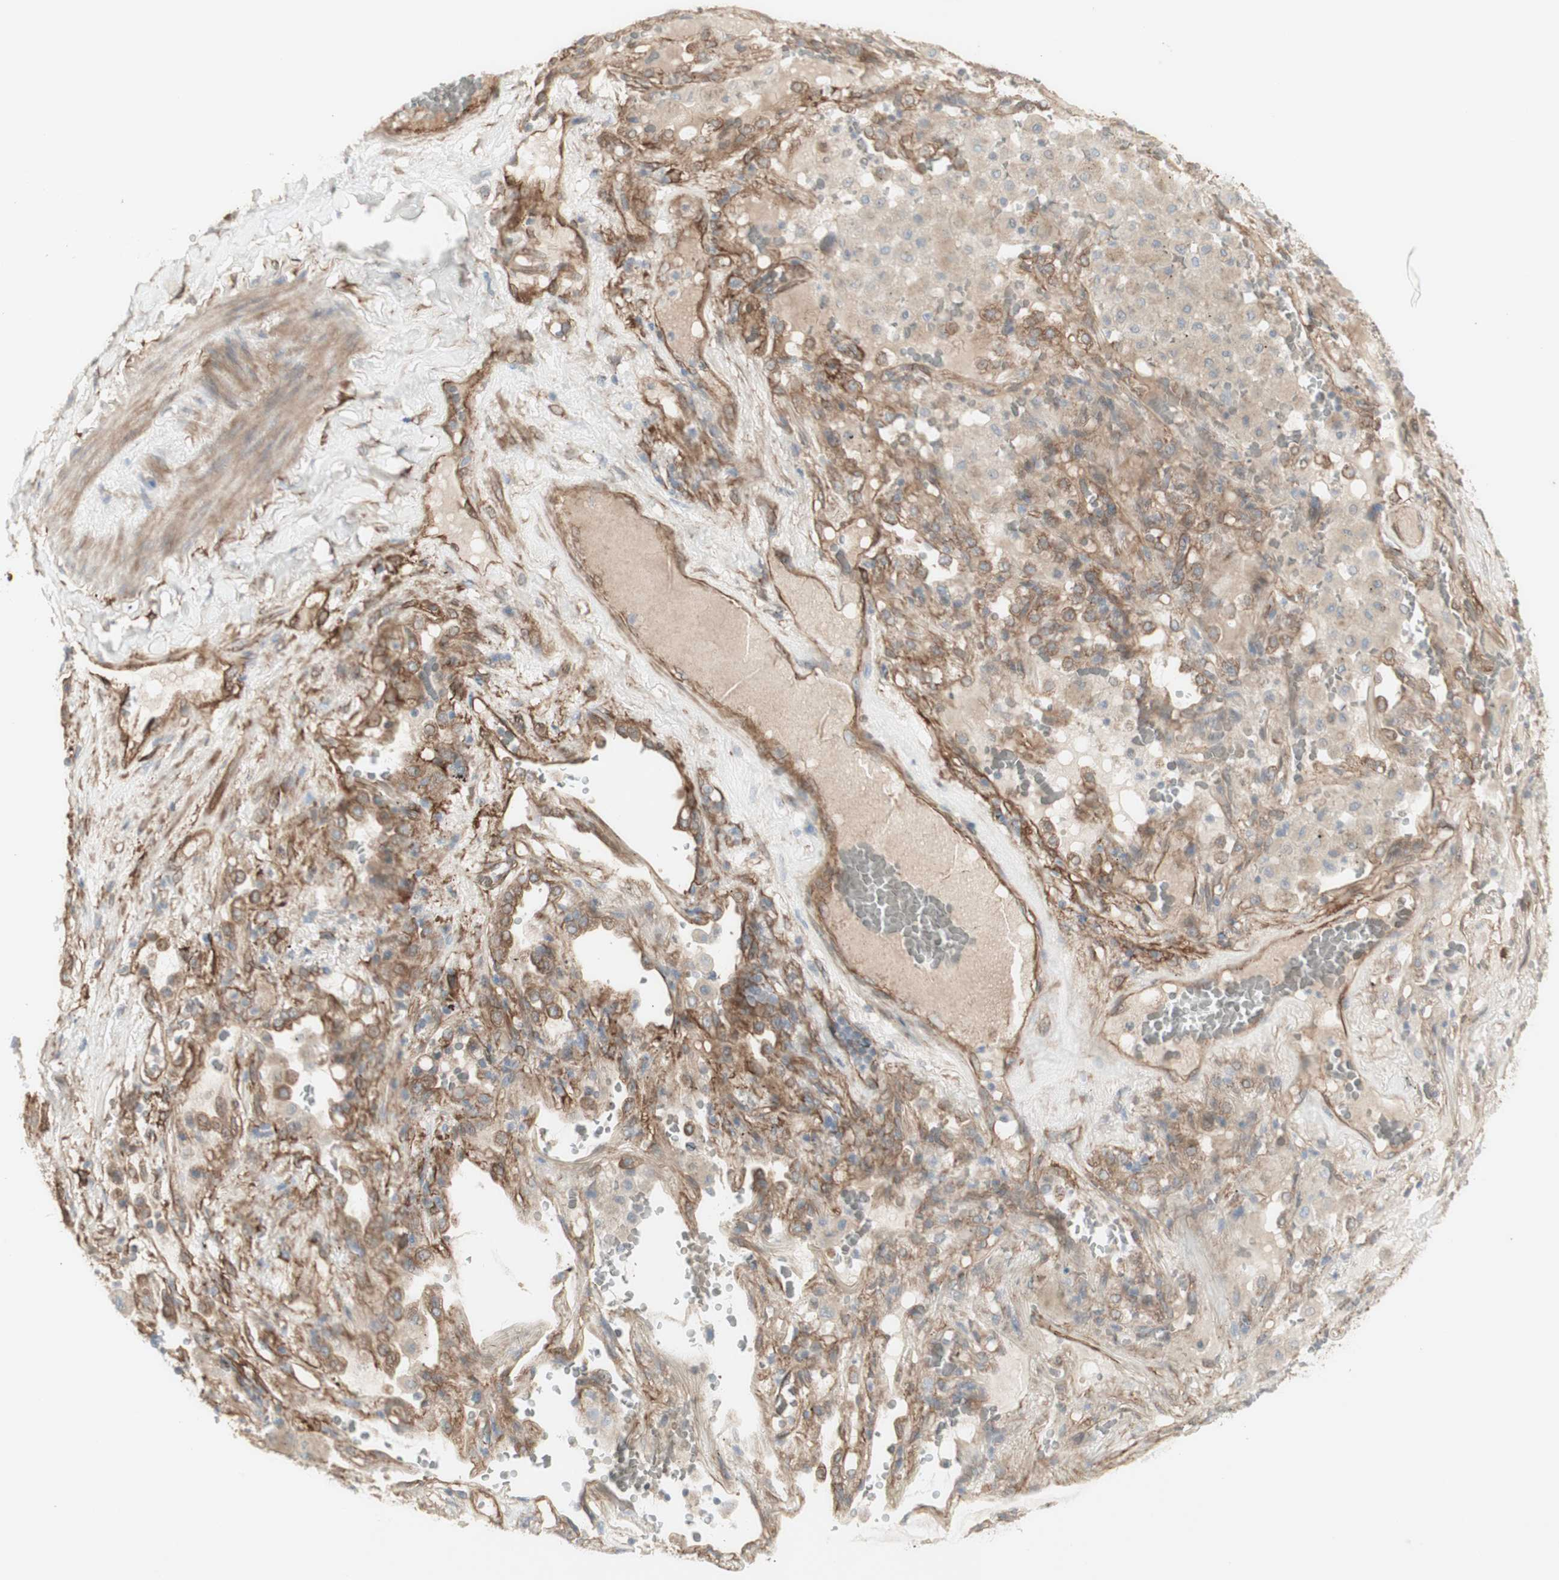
{"staining": {"intensity": "weak", "quantity": ">75%", "location": "cytoplasmic/membranous"}, "tissue": "lung cancer", "cell_type": "Tumor cells", "image_type": "cancer", "snomed": [{"axis": "morphology", "description": "Squamous cell carcinoma, NOS"}, {"axis": "topography", "description": "Lung"}], "caption": "Immunohistochemical staining of lung cancer exhibits low levels of weak cytoplasmic/membranous positivity in approximately >75% of tumor cells.", "gene": "CNN3", "patient": {"sex": "male", "age": 57}}